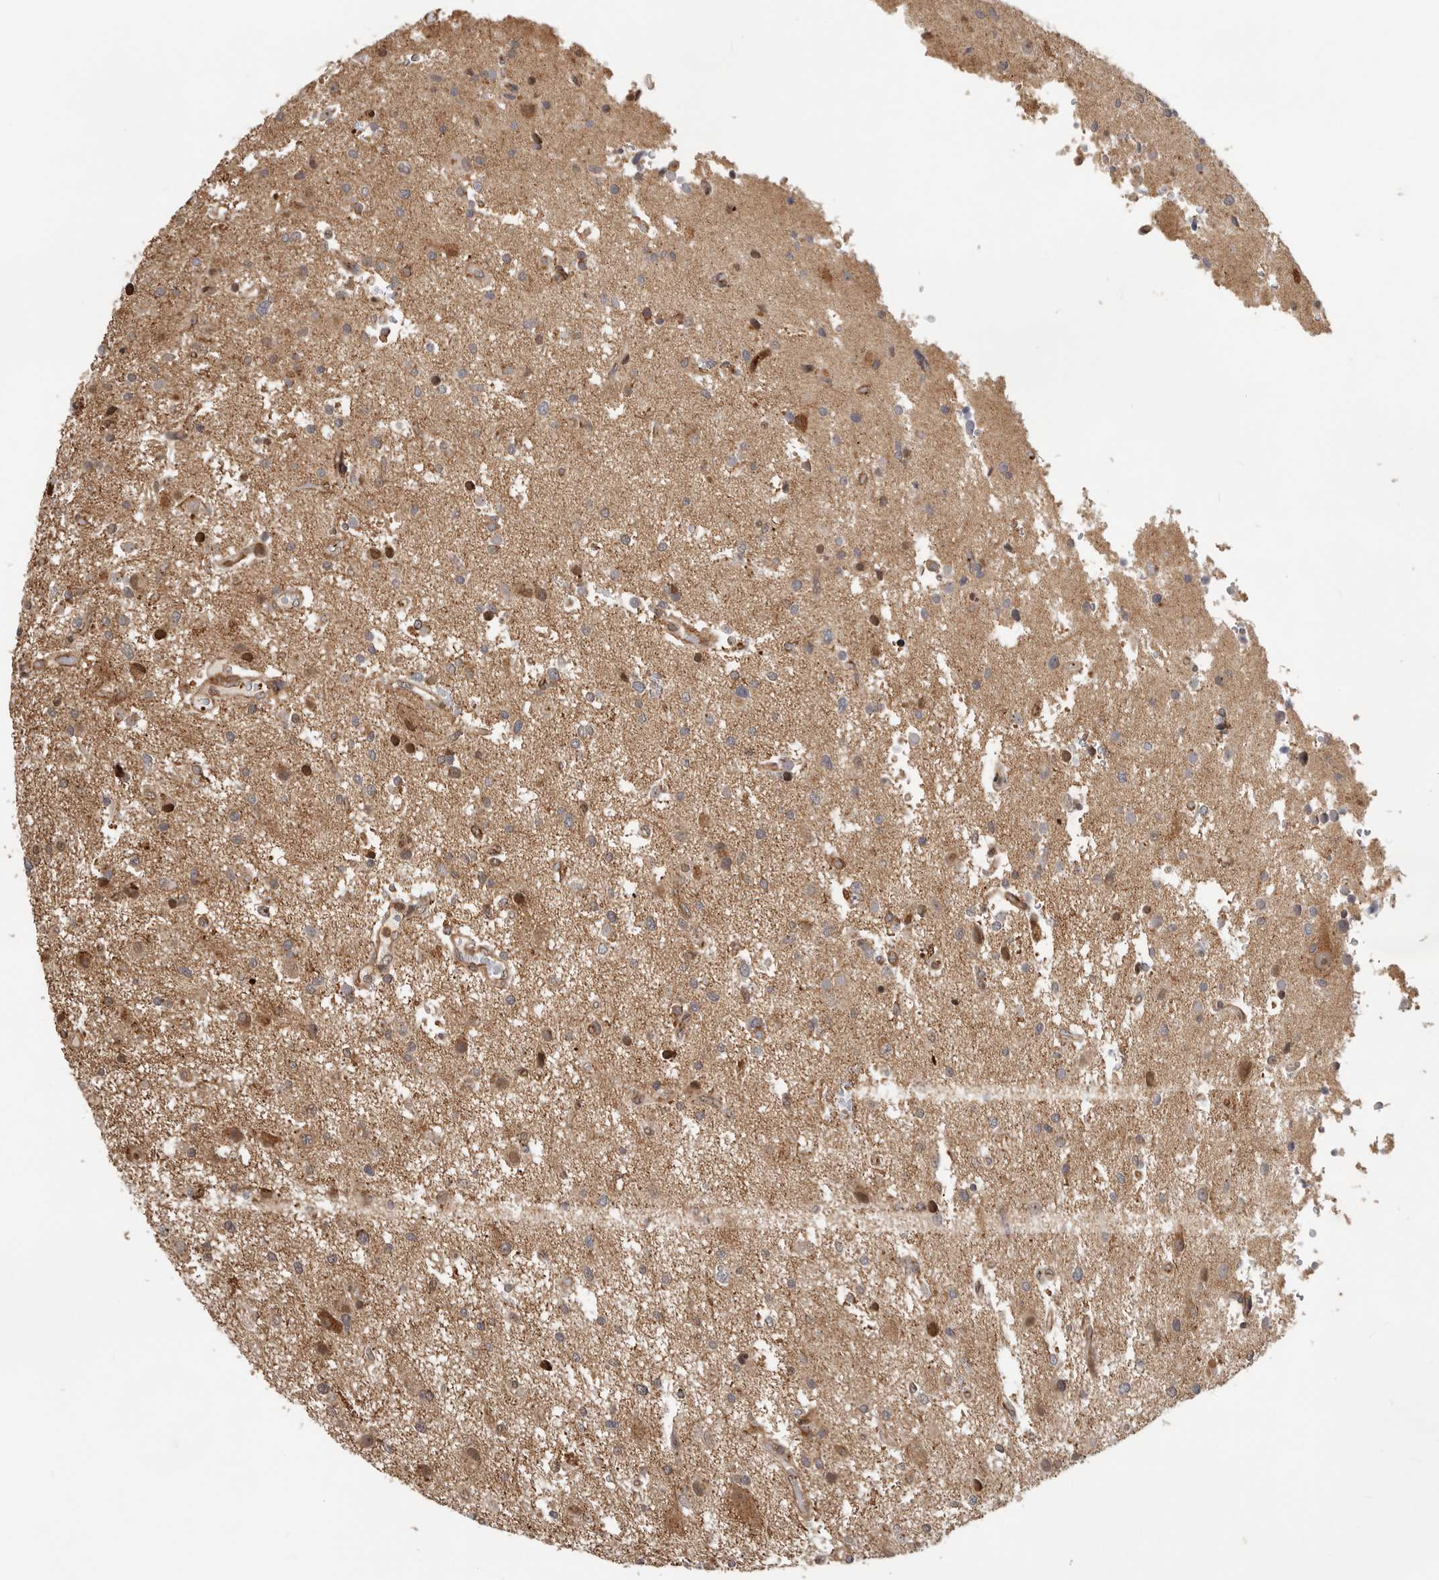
{"staining": {"intensity": "weak", "quantity": "25%-75%", "location": "nuclear"}, "tissue": "glioma", "cell_type": "Tumor cells", "image_type": "cancer", "snomed": [{"axis": "morphology", "description": "Glioma, malignant, High grade"}, {"axis": "topography", "description": "Brain"}], "caption": "An IHC micrograph of neoplastic tissue is shown. Protein staining in brown labels weak nuclear positivity in glioma within tumor cells.", "gene": "RNF157", "patient": {"sex": "male", "age": 33}}